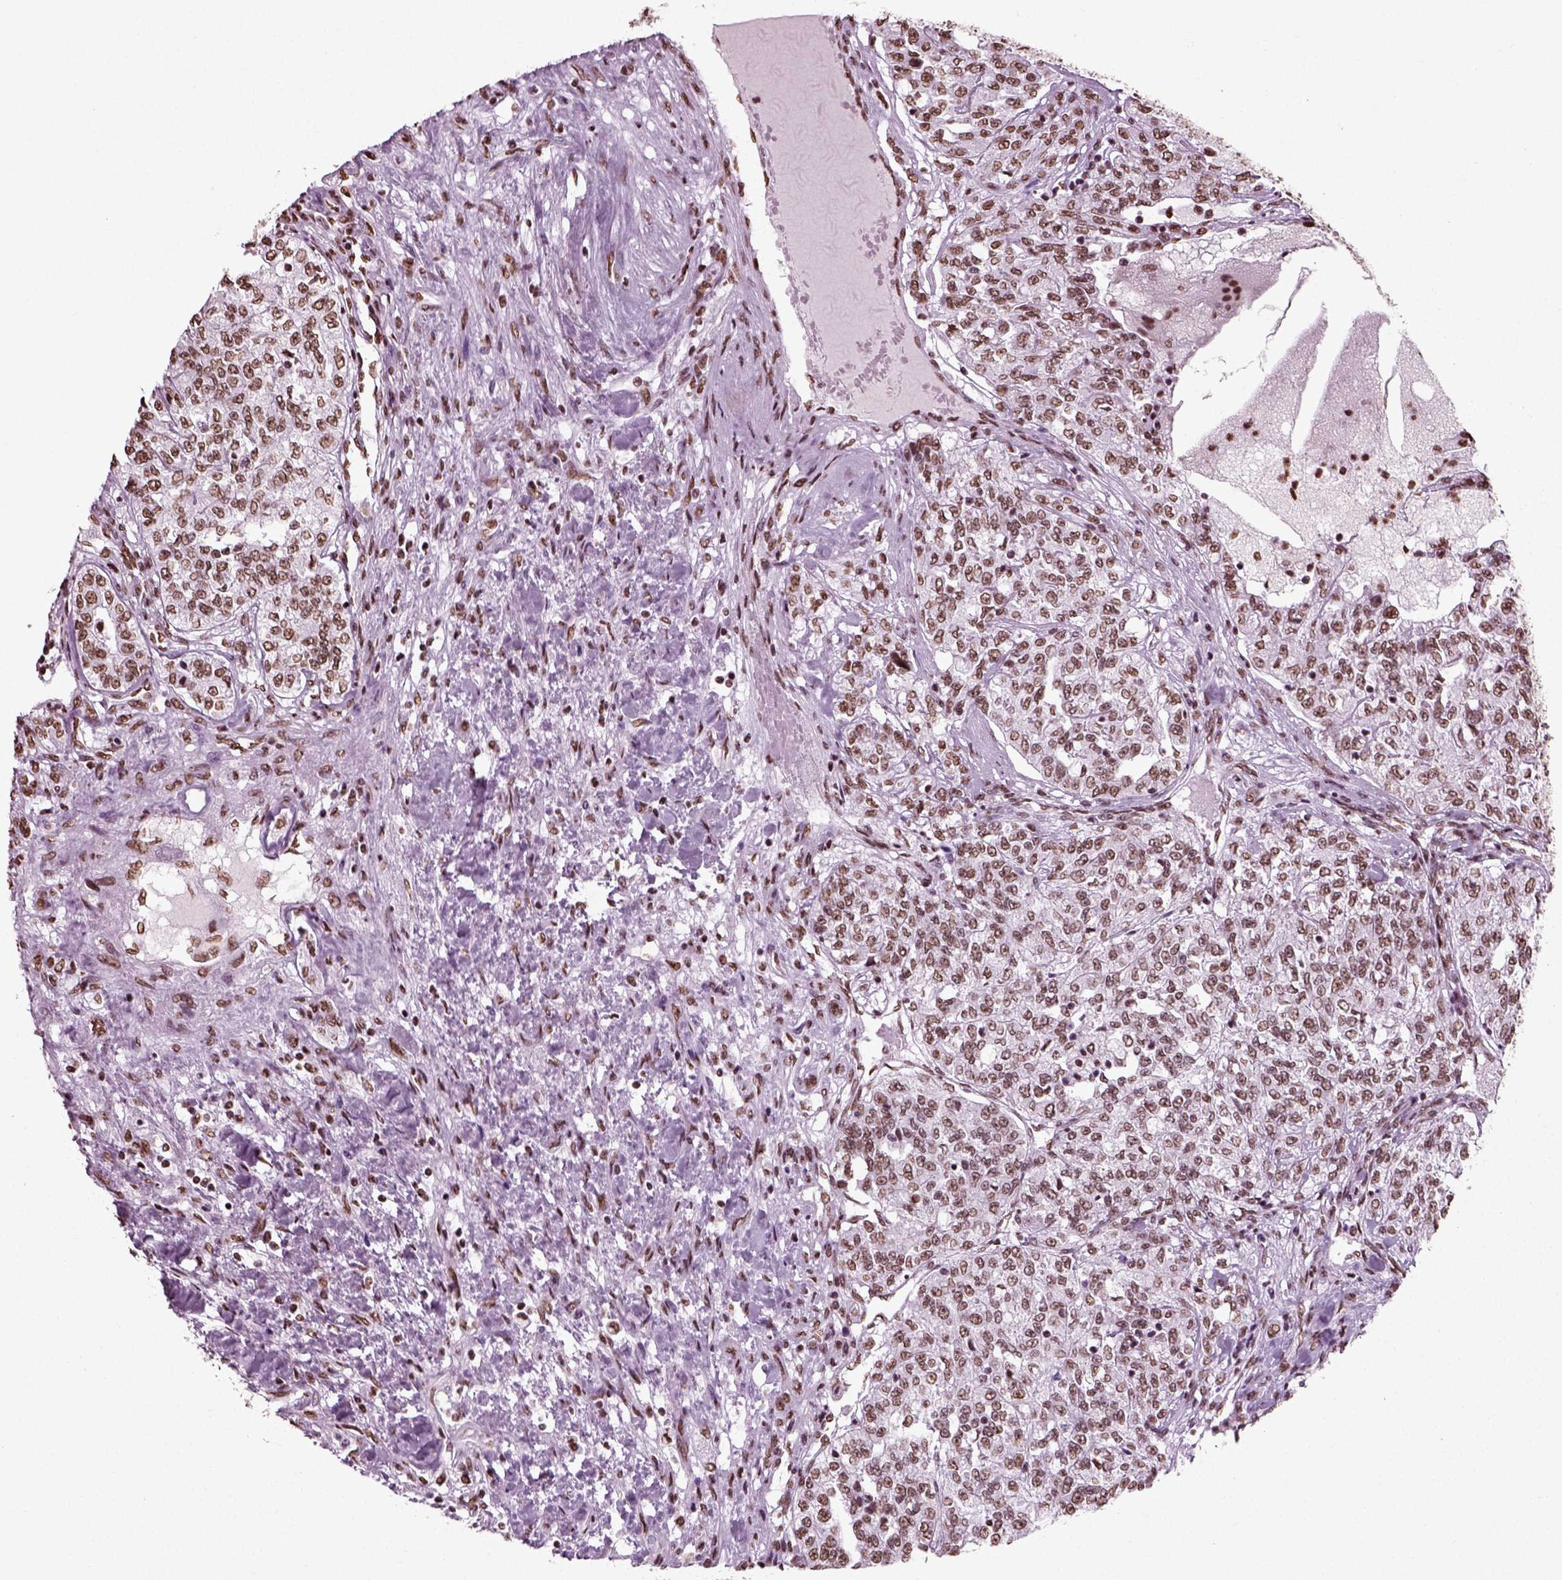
{"staining": {"intensity": "moderate", "quantity": ">75%", "location": "nuclear"}, "tissue": "renal cancer", "cell_type": "Tumor cells", "image_type": "cancer", "snomed": [{"axis": "morphology", "description": "Adenocarcinoma, NOS"}, {"axis": "topography", "description": "Kidney"}], "caption": "About >75% of tumor cells in renal cancer show moderate nuclear protein staining as visualized by brown immunohistochemical staining.", "gene": "POLR1H", "patient": {"sex": "female", "age": 63}}